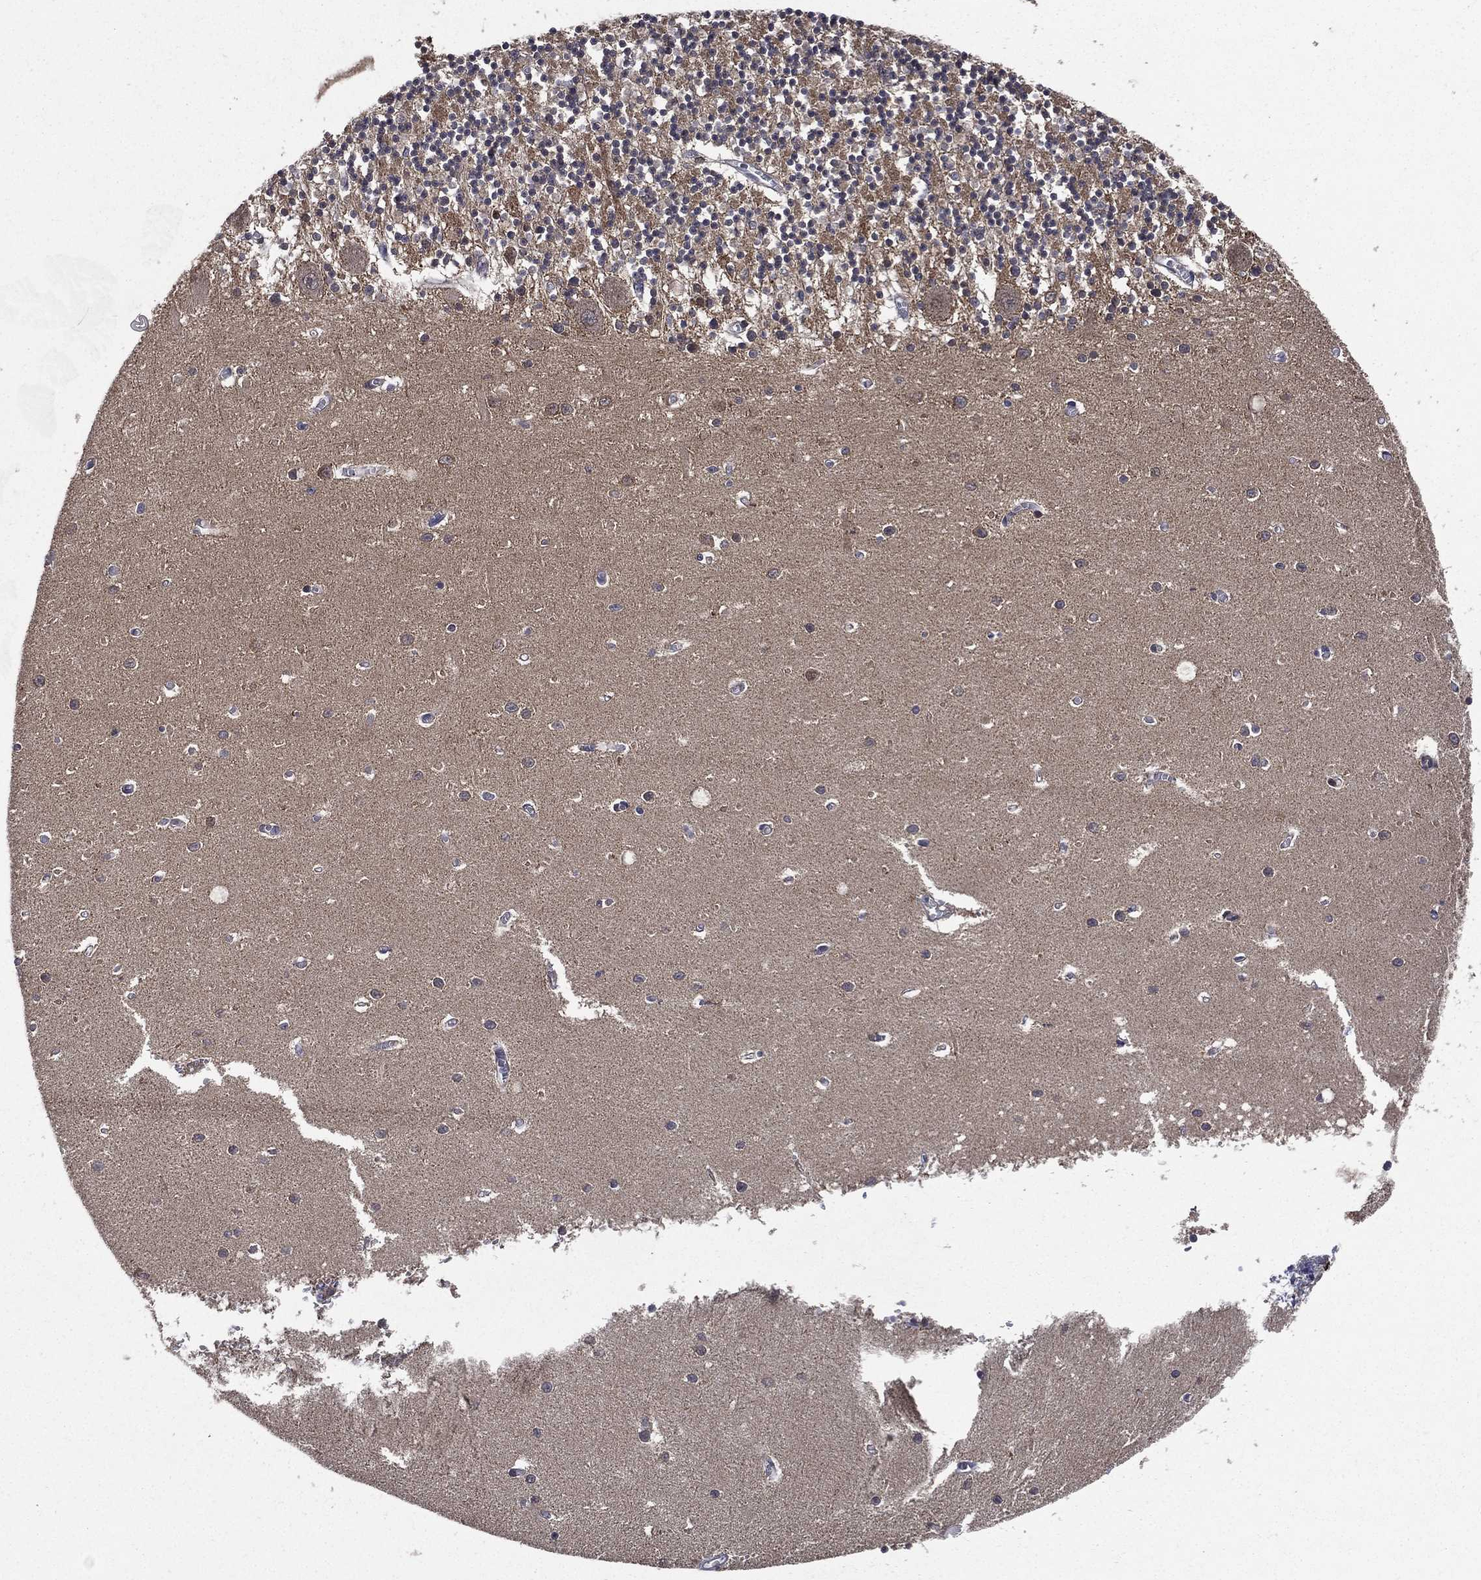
{"staining": {"intensity": "negative", "quantity": "none", "location": "none"}, "tissue": "cerebellum", "cell_type": "Cells in granular layer", "image_type": "normal", "snomed": [{"axis": "morphology", "description": "Normal tissue, NOS"}, {"axis": "topography", "description": "Cerebellum"}], "caption": "An image of human cerebellum is negative for staining in cells in granular layer. (Immunohistochemistry, brightfield microscopy, high magnification).", "gene": "RAB11FIP4", "patient": {"sex": "female", "age": 64}}